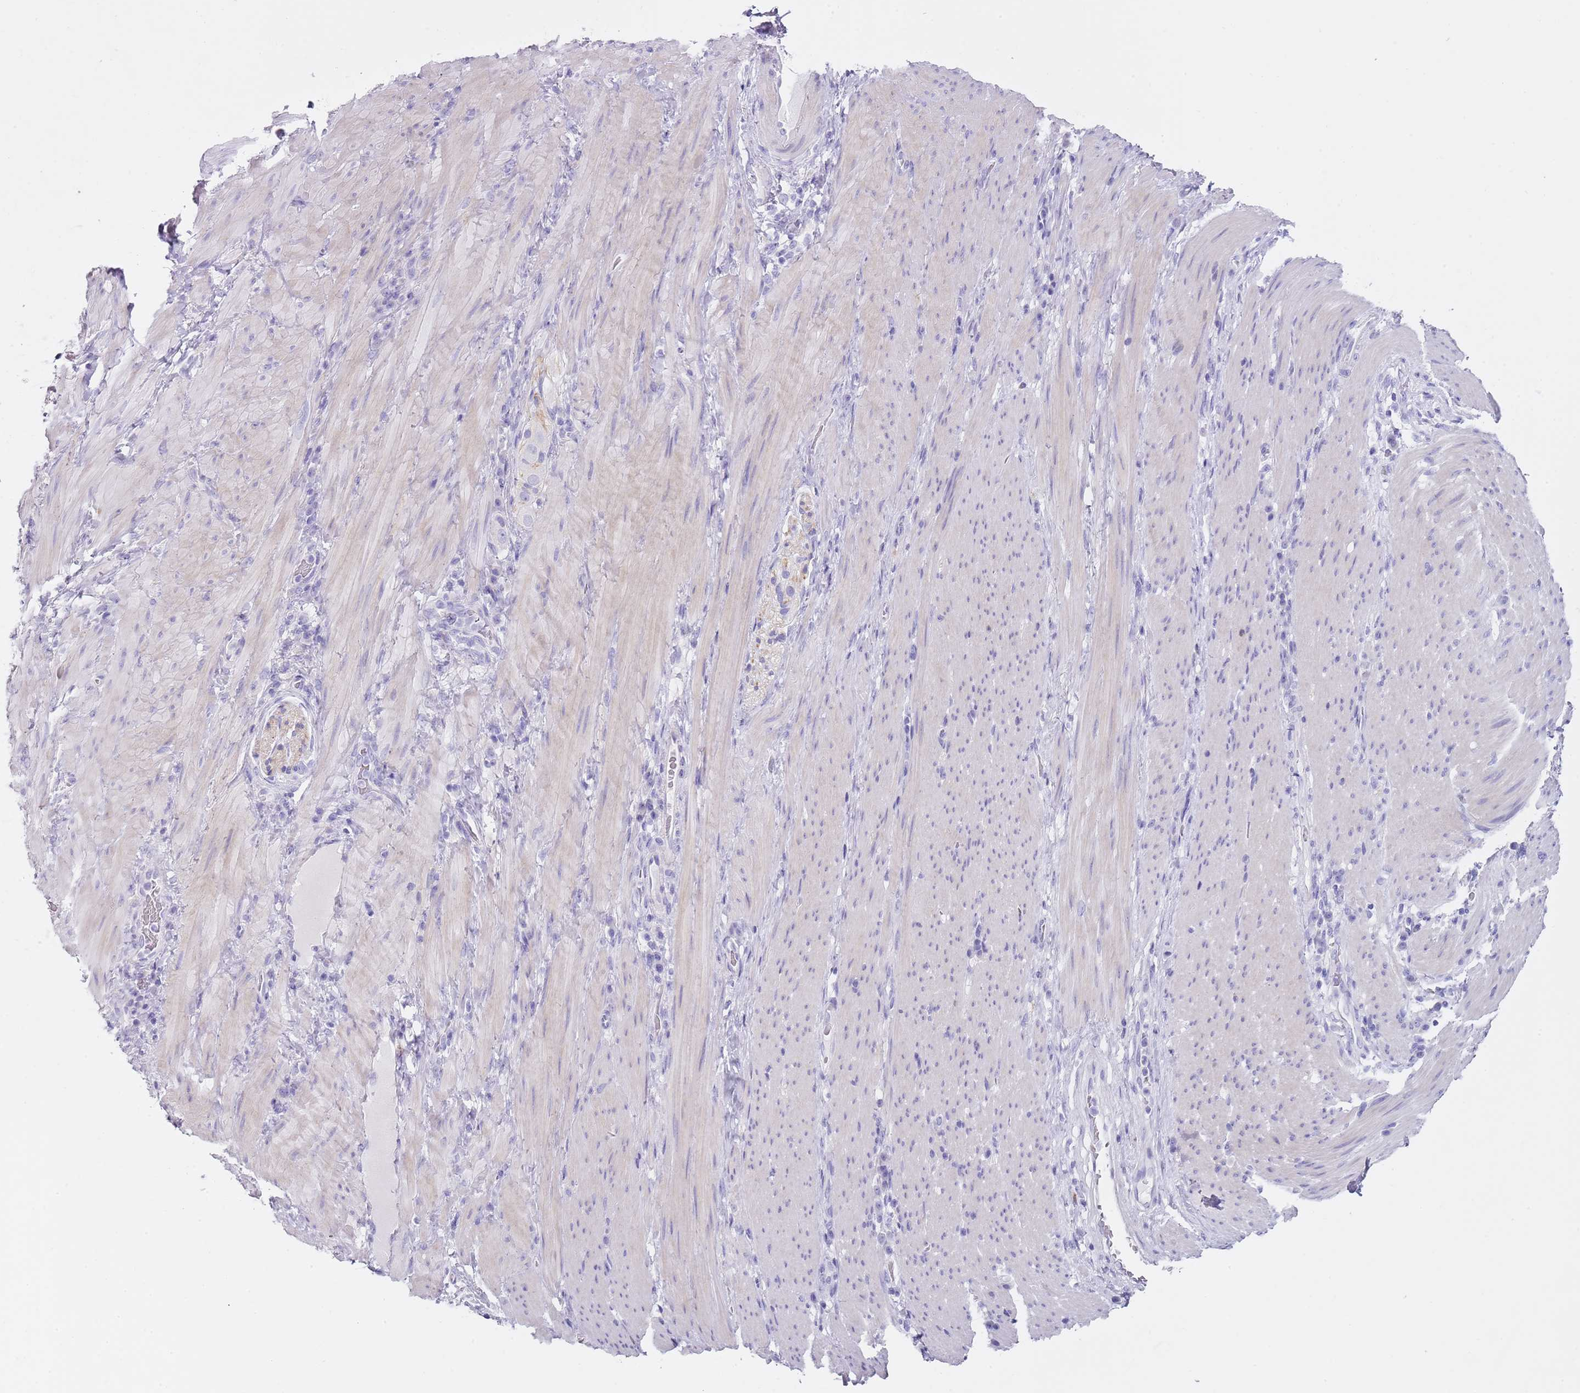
{"staining": {"intensity": "negative", "quantity": "none", "location": "none"}, "tissue": "stomach cancer", "cell_type": "Tumor cells", "image_type": "cancer", "snomed": [{"axis": "morphology", "description": "Normal tissue, NOS"}, {"axis": "morphology", "description": "Adenocarcinoma, NOS"}, {"axis": "topography", "description": "Stomach"}], "caption": "This is an immunohistochemistry (IHC) photomicrograph of human stomach cancer. There is no positivity in tumor cells.", "gene": "NBPF20", "patient": {"sex": "female", "age": 64}}